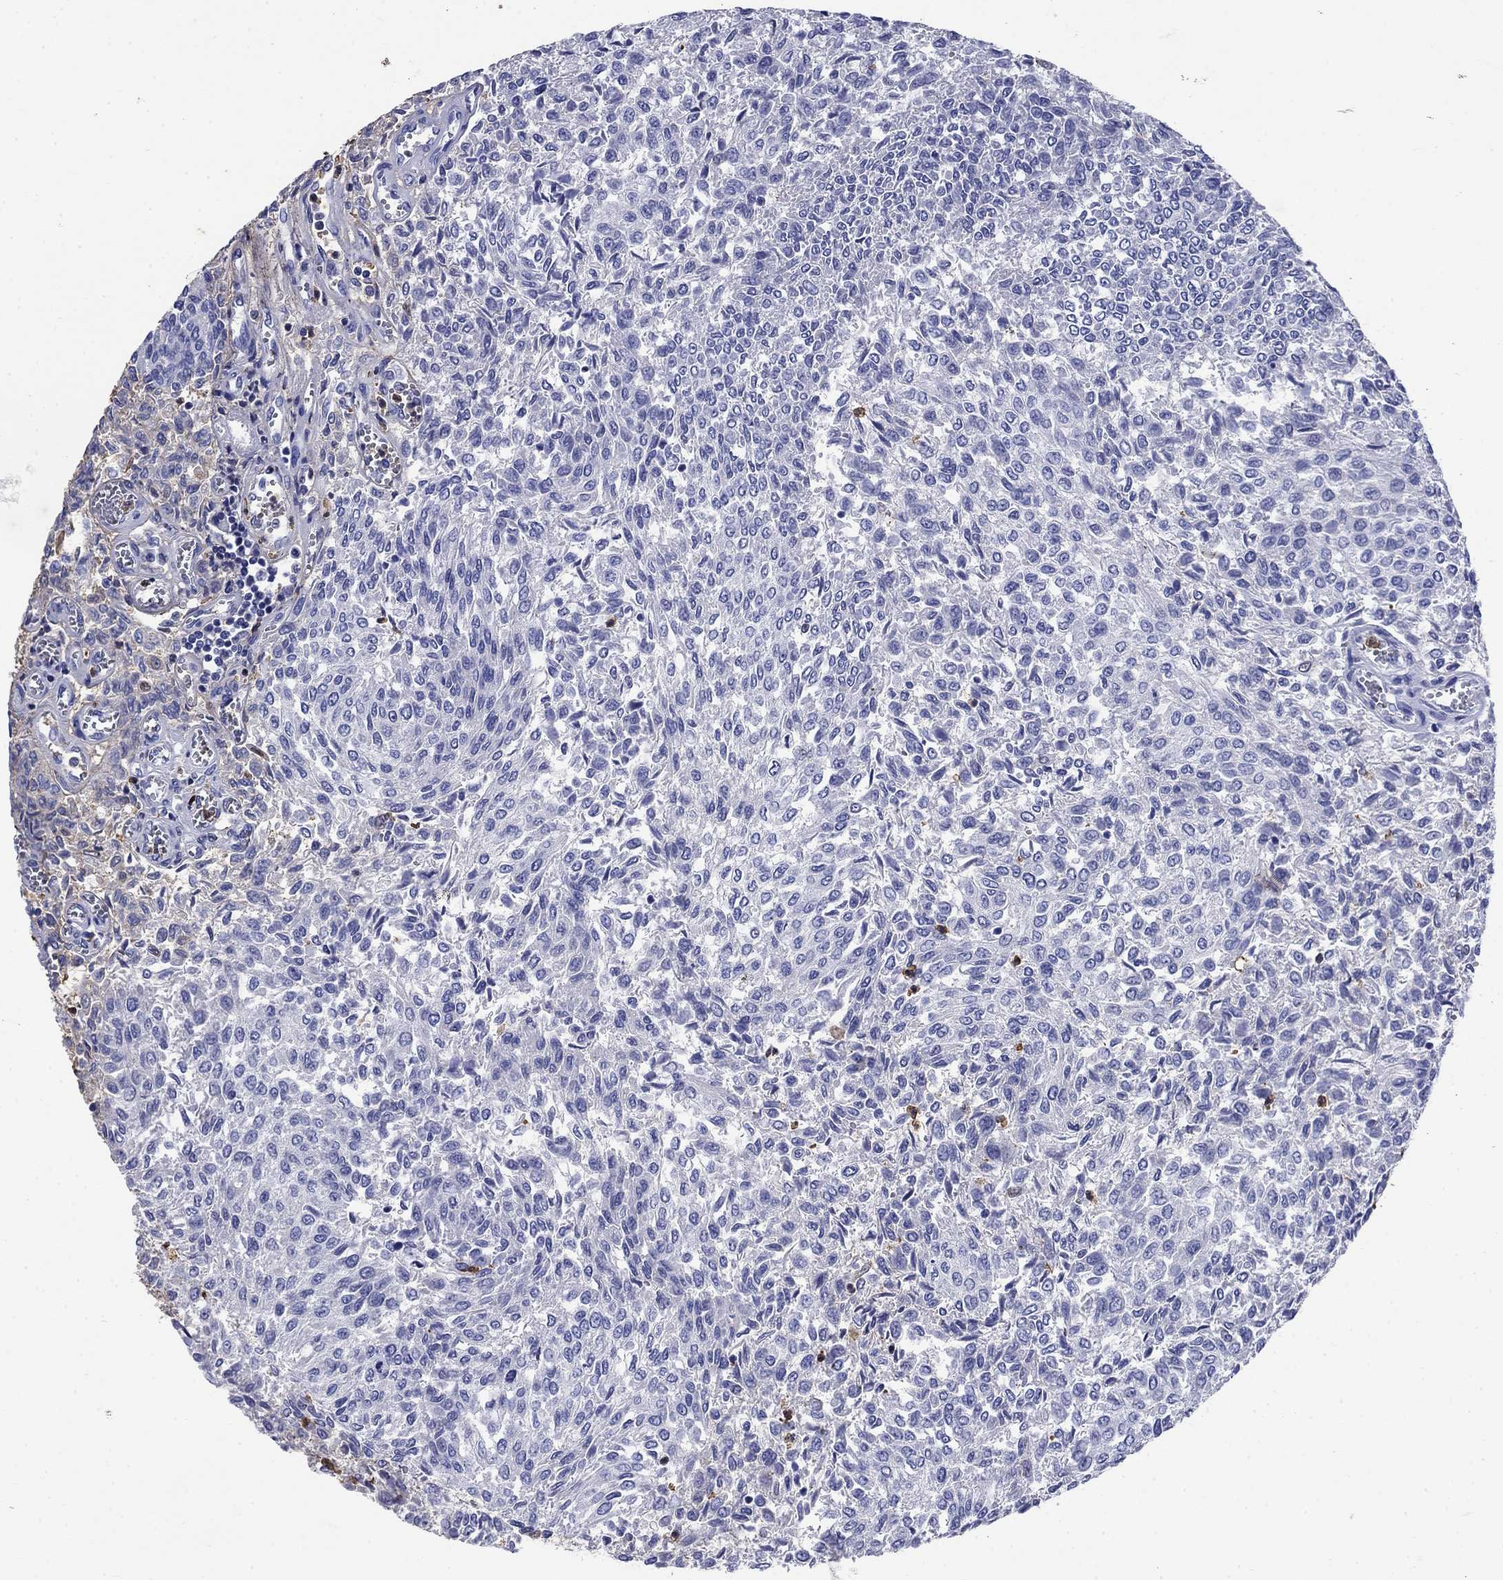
{"staining": {"intensity": "negative", "quantity": "none", "location": "none"}, "tissue": "urothelial cancer", "cell_type": "Tumor cells", "image_type": "cancer", "snomed": [{"axis": "morphology", "description": "Urothelial carcinoma, Low grade"}, {"axis": "topography", "description": "Urinary bladder"}], "caption": "Urothelial cancer stained for a protein using IHC displays no positivity tumor cells.", "gene": "TFR2", "patient": {"sex": "male", "age": 78}}